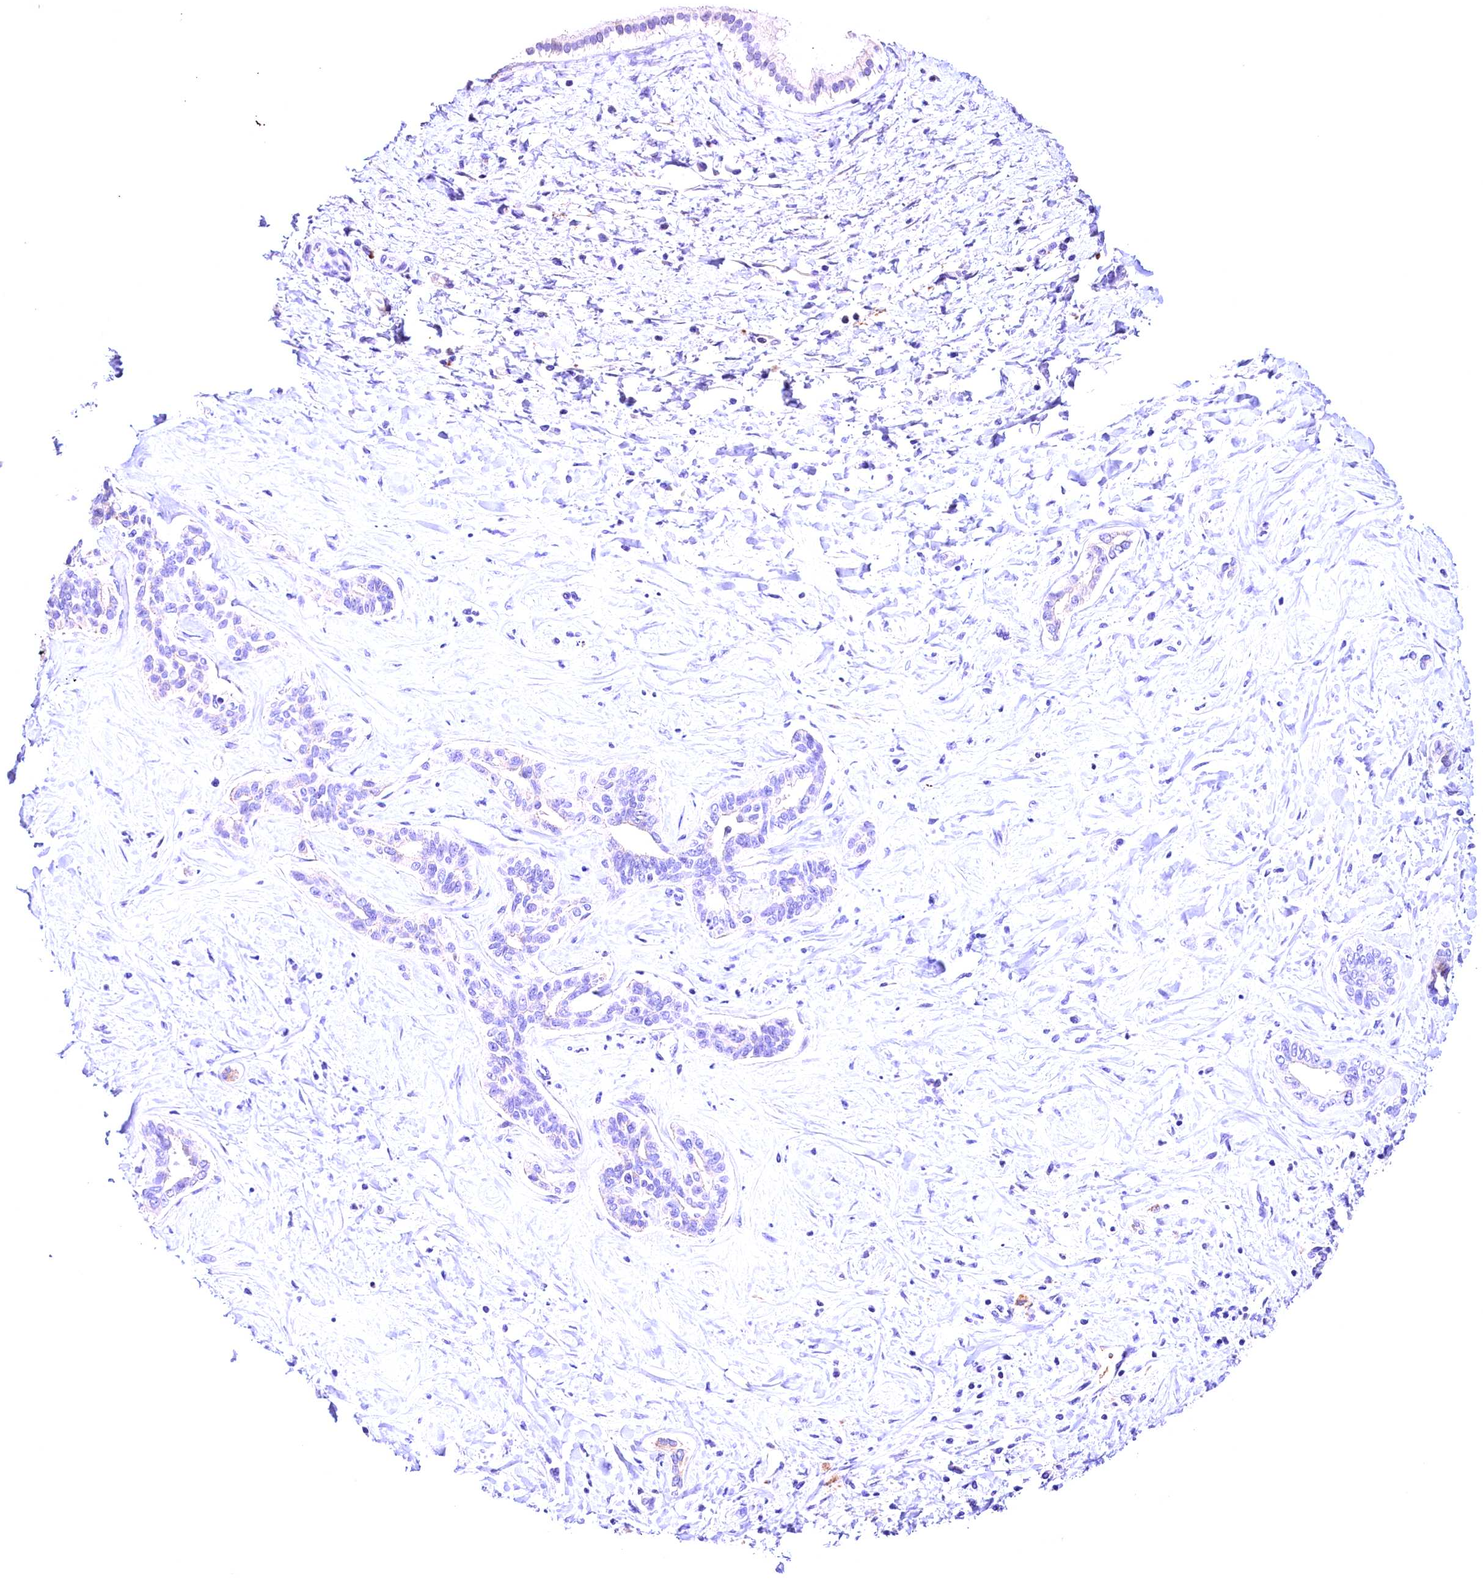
{"staining": {"intensity": "negative", "quantity": "none", "location": "none"}, "tissue": "liver cancer", "cell_type": "Tumor cells", "image_type": "cancer", "snomed": [{"axis": "morphology", "description": "Cholangiocarcinoma"}, {"axis": "topography", "description": "Liver"}], "caption": "Micrograph shows no protein positivity in tumor cells of liver cancer (cholangiocarcinoma) tissue.", "gene": "ARMC6", "patient": {"sex": "female", "age": 77}}